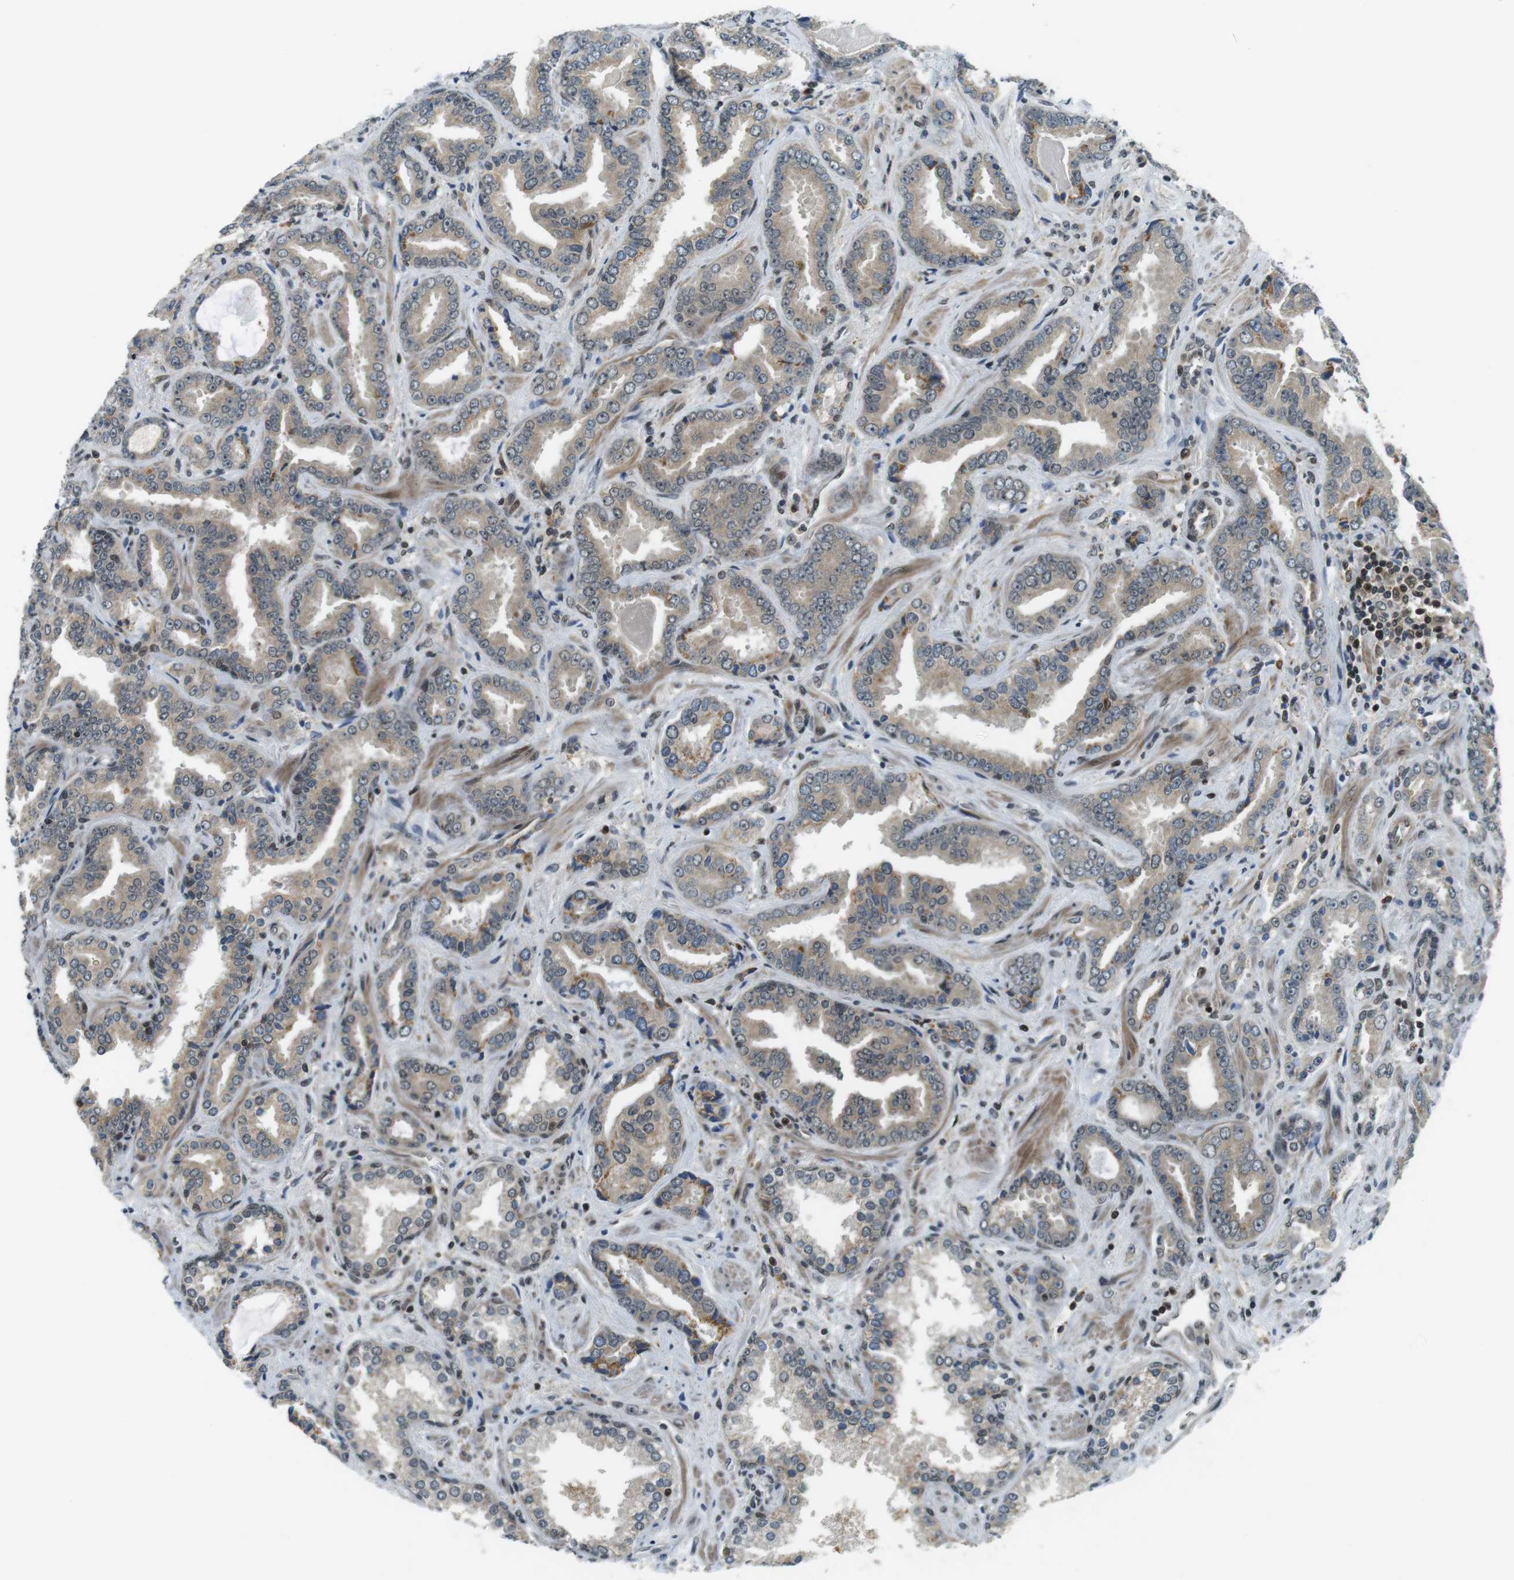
{"staining": {"intensity": "weak", "quantity": ">75%", "location": "cytoplasmic/membranous"}, "tissue": "prostate cancer", "cell_type": "Tumor cells", "image_type": "cancer", "snomed": [{"axis": "morphology", "description": "Adenocarcinoma, Low grade"}, {"axis": "topography", "description": "Prostate"}], "caption": "Low-grade adenocarcinoma (prostate) stained with DAB immunohistochemistry (IHC) demonstrates low levels of weak cytoplasmic/membranous expression in approximately >75% of tumor cells.", "gene": "BRD4", "patient": {"sex": "male", "age": 60}}